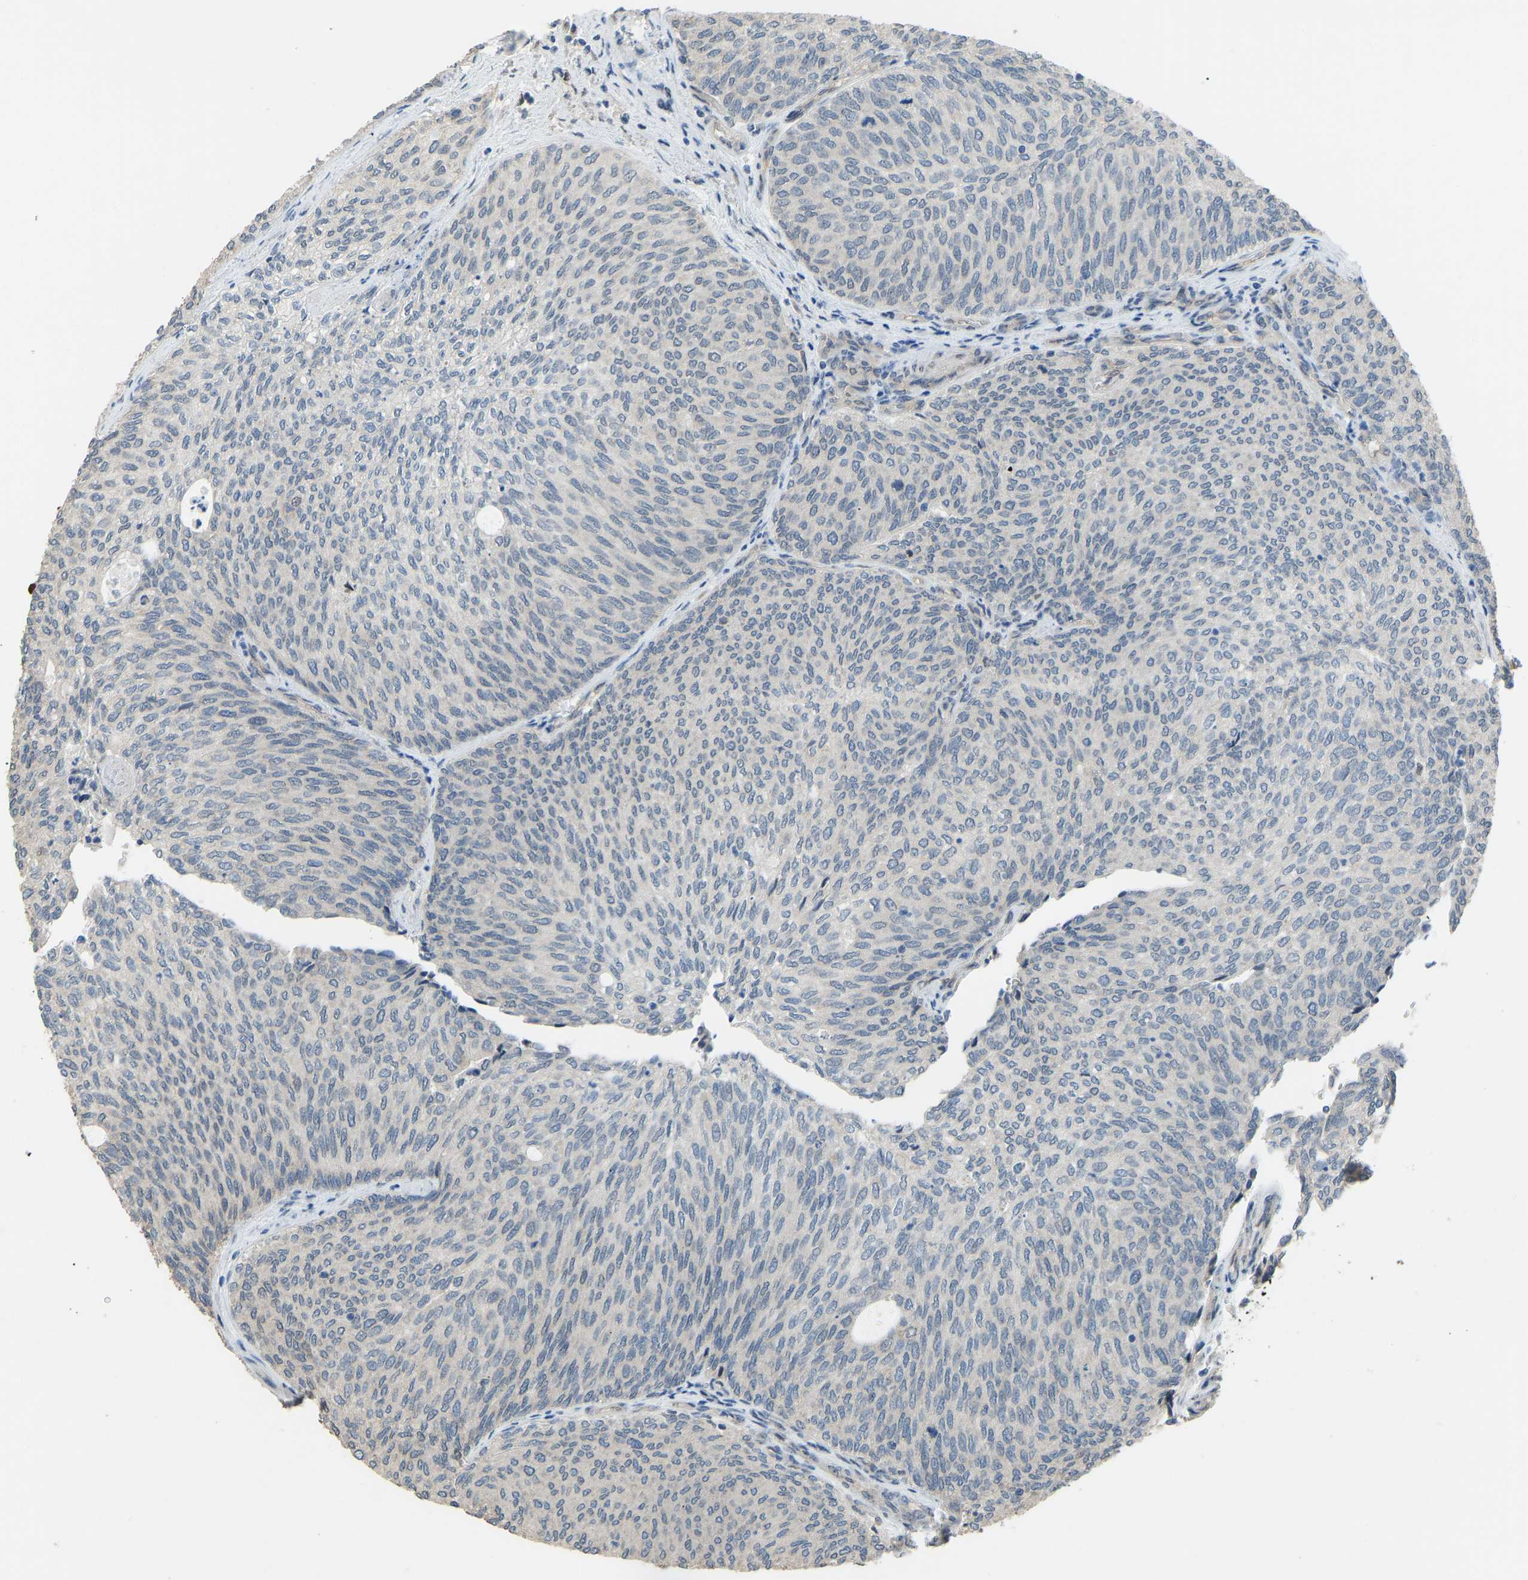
{"staining": {"intensity": "negative", "quantity": "none", "location": "none"}, "tissue": "urothelial cancer", "cell_type": "Tumor cells", "image_type": "cancer", "snomed": [{"axis": "morphology", "description": "Urothelial carcinoma, Low grade"}, {"axis": "topography", "description": "Urinary bladder"}], "caption": "High magnification brightfield microscopy of urothelial cancer stained with DAB (brown) and counterstained with hematoxylin (blue): tumor cells show no significant positivity. (Stains: DAB IHC with hematoxylin counter stain, Microscopy: brightfield microscopy at high magnification).", "gene": "KPNA6", "patient": {"sex": "female", "age": 79}}